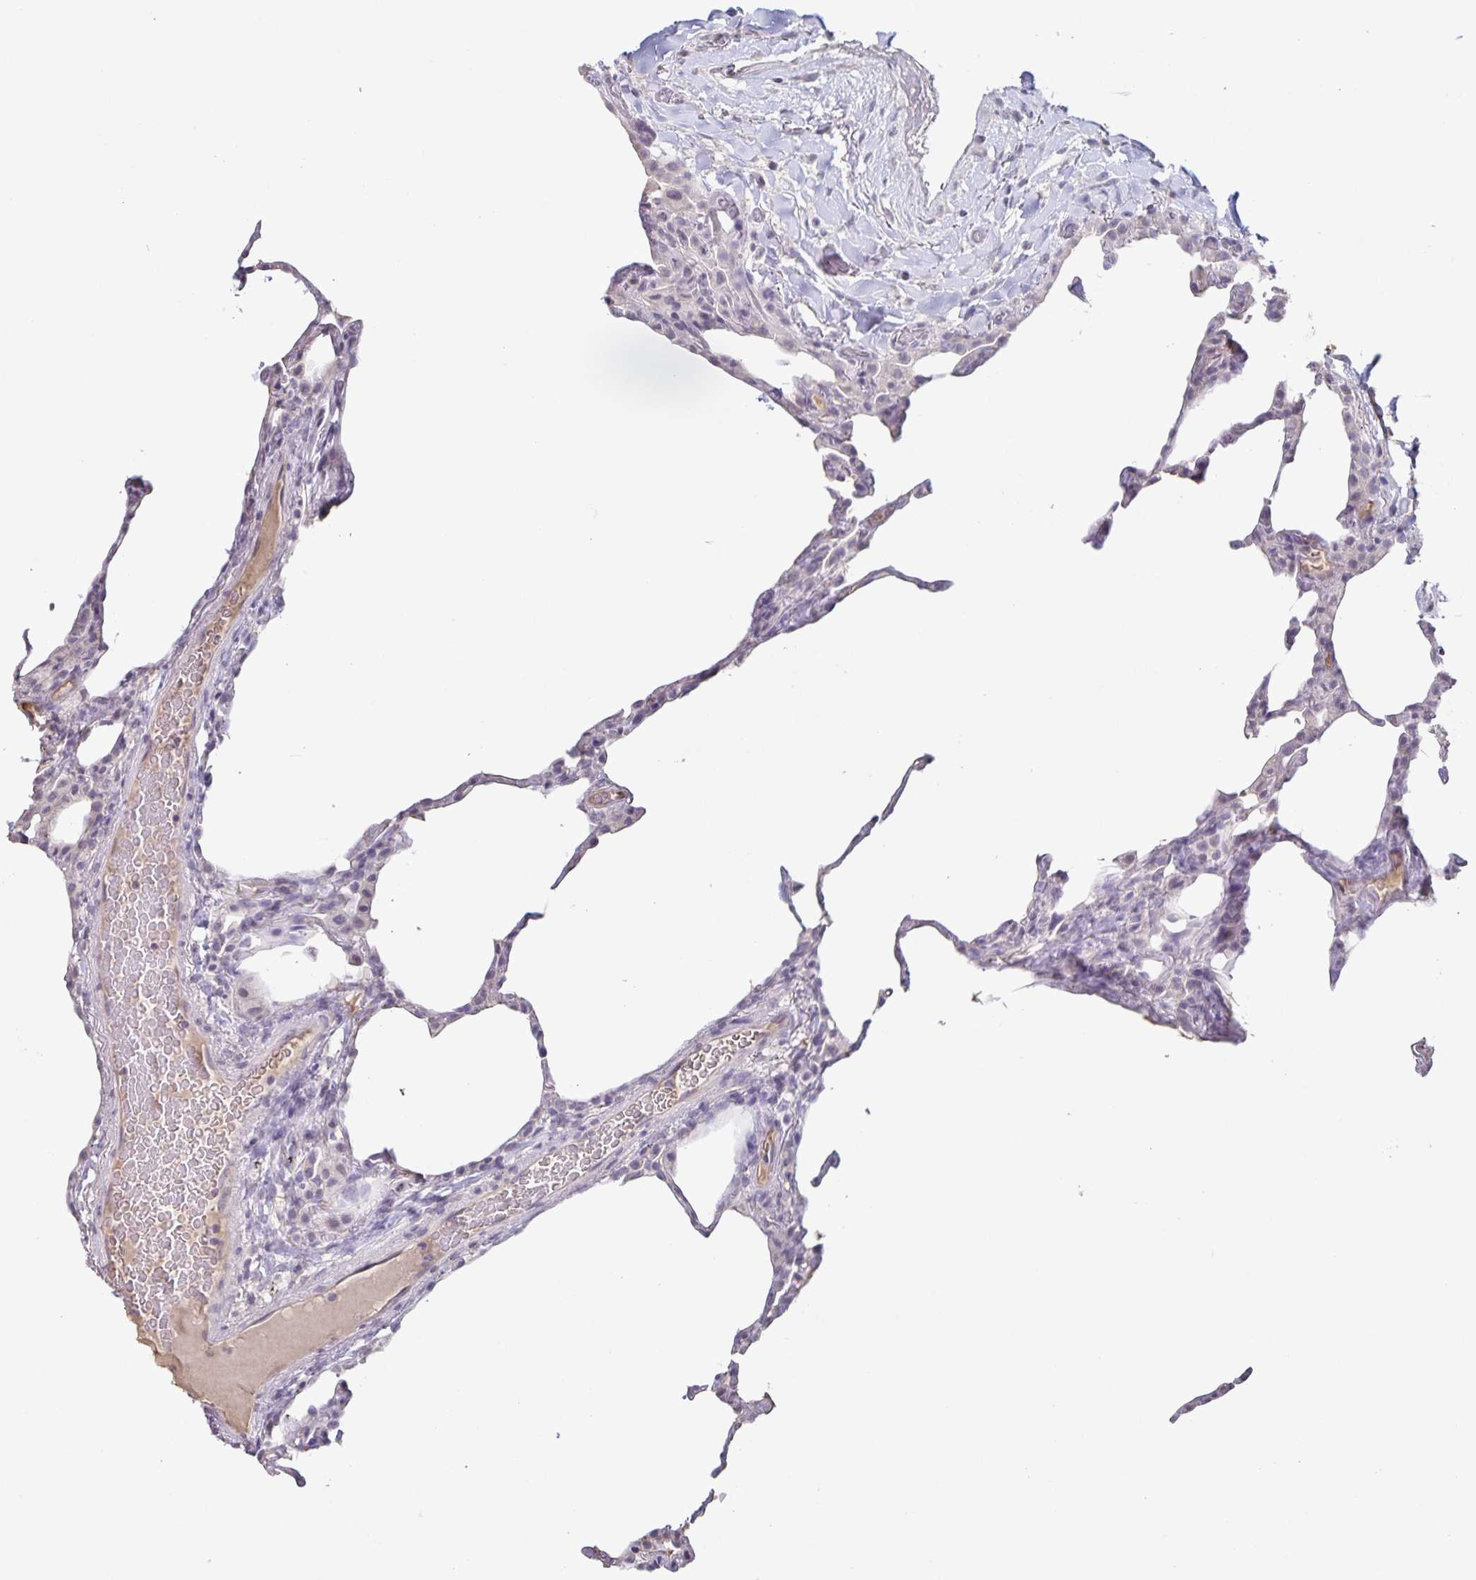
{"staining": {"intensity": "negative", "quantity": "none", "location": "none"}, "tissue": "lung", "cell_type": "Alveolar cells", "image_type": "normal", "snomed": [{"axis": "morphology", "description": "Normal tissue, NOS"}, {"axis": "topography", "description": "Lung"}], "caption": "Normal lung was stained to show a protein in brown. There is no significant positivity in alveolar cells.", "gene": "INSL5", "patient": {"sex": "female", "age": 57}}